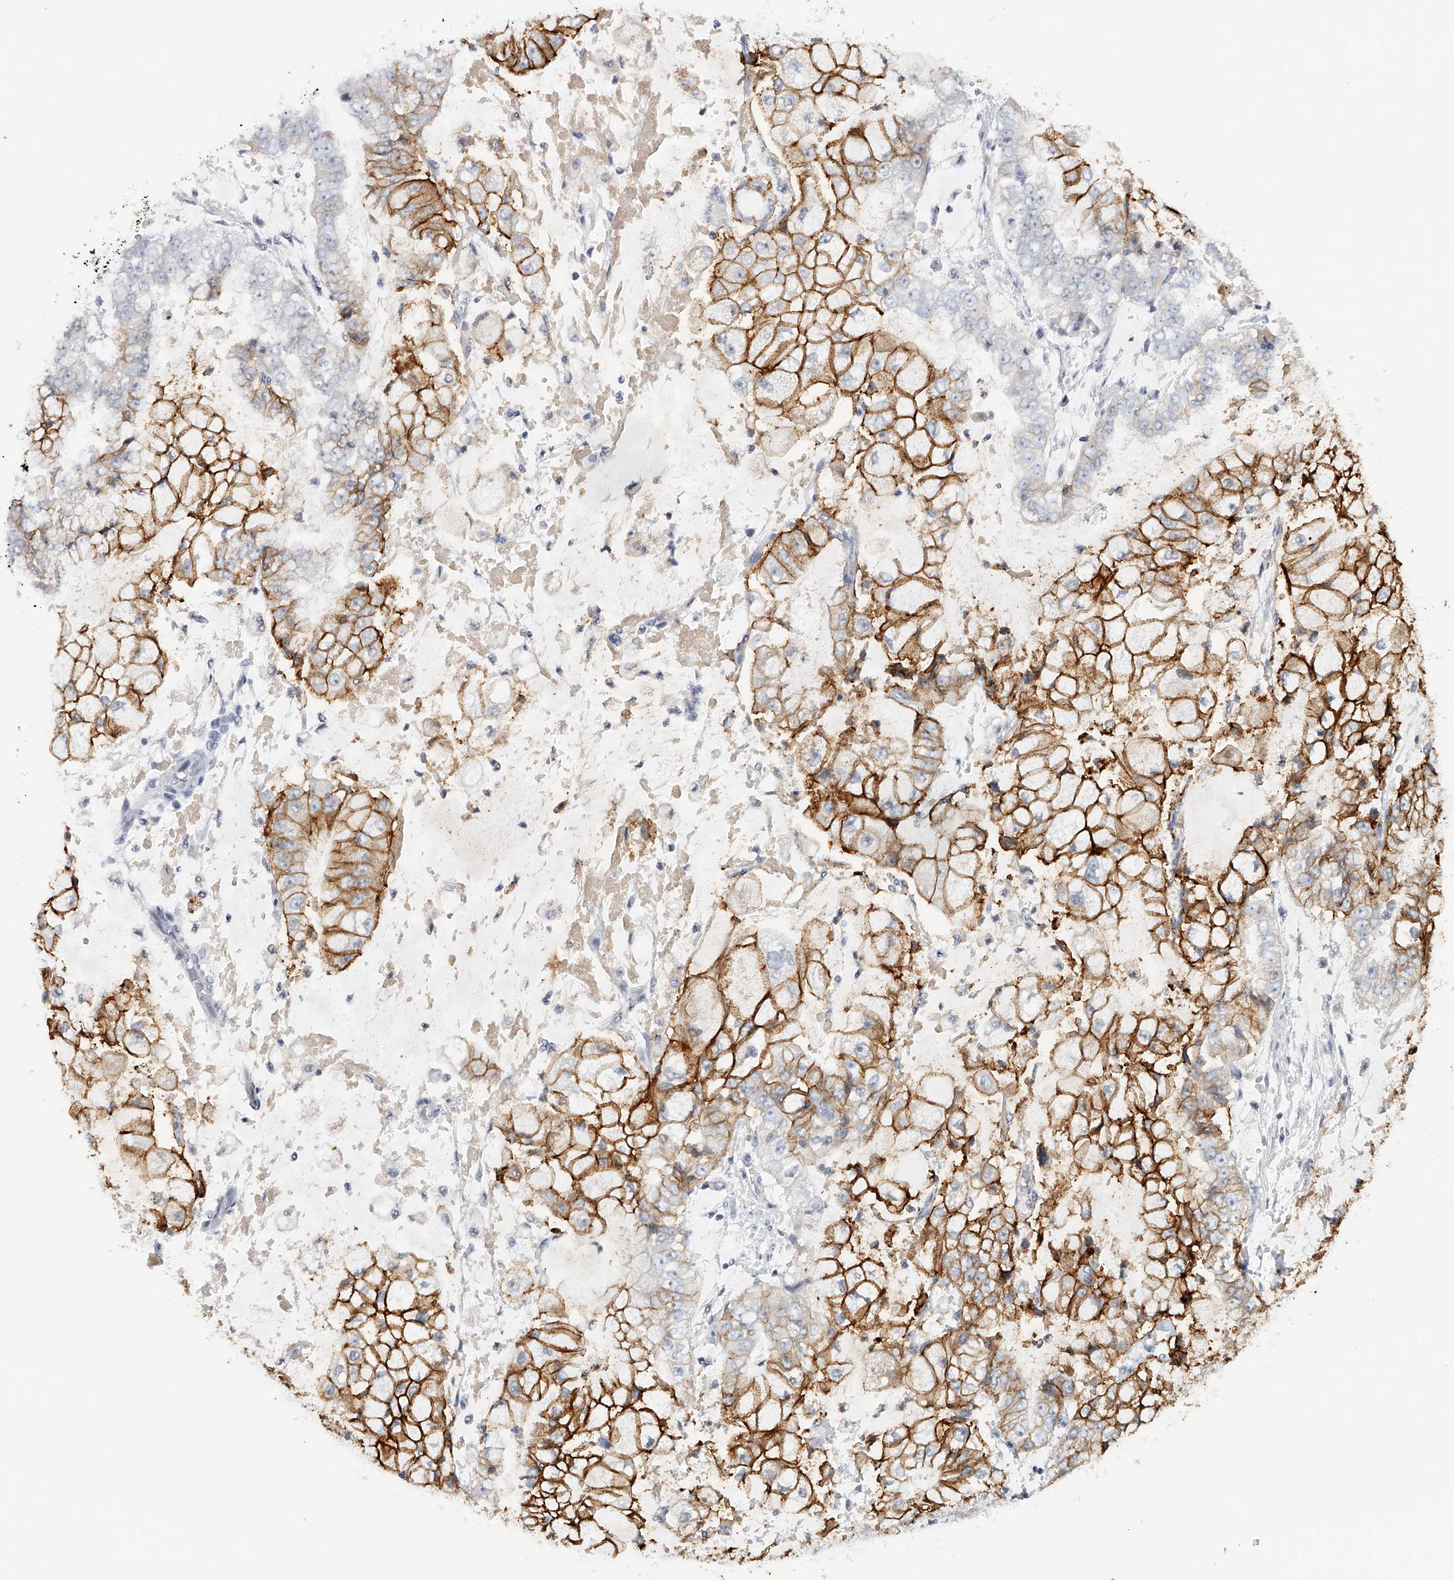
{"staining": {"intensity": "strong", "quantity": ">75%", "location": "cytoplasmic/membranous"}, "tissue": "stomach cancer", "cell_type": "Tumor cells", "image_type": "cancer", "snomed": [{"axis": "morphology", "description": "Adenocarcinoma, NOS"}, {"axis": "topography", "description": "Stomach"}], "caption": "Protein staining displays strong cytoplasmic/membranous positivity in approximately >75% of tumor cells in stomach cancer (adenocarcinoma).", "gene": "DDX43", "patient": {"sex": "male", "age": 76}}